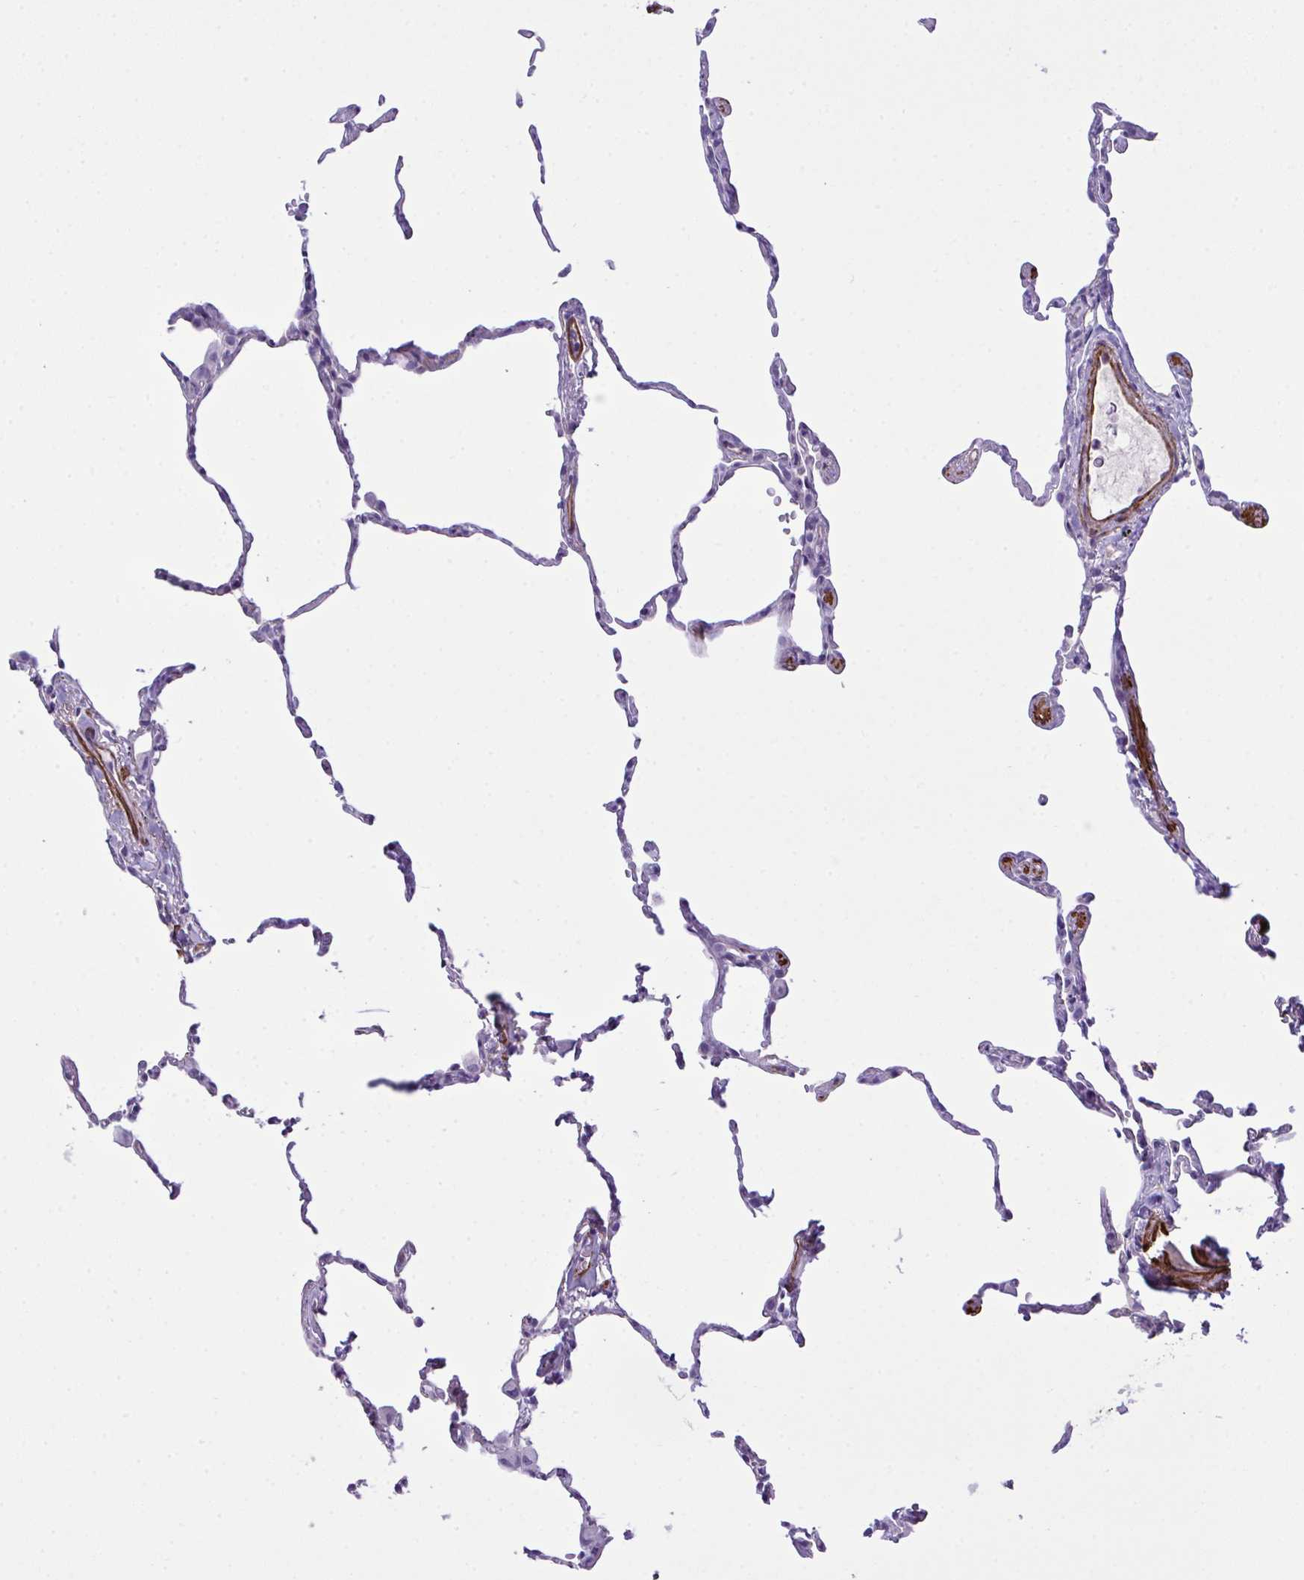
{"staining": {"intensity": "negative", "quantity": "none", "location": "none"}, "tissue": "lung", "cell_type": "Alveolar cells", "image_type": "normal", "snomed": [{"axis": "morphology", "description": "Normal tissue, NOS"}, {"axis": "topography", "description": "Lung"}], "caption": "This histopathology image is of normal lung stained with immunohistochemistry (IHC) to label a protein in brown with the nuclei are counter-stained blue. There is no staining in alveolar cells. Brightfield microscopy of immunohistochemistry stained with DAB (brown) and hematoxylin (blue), captured at high magnification.", "gene": "SYNPO2L", "patient": {"sex": "female", "age": 57}}